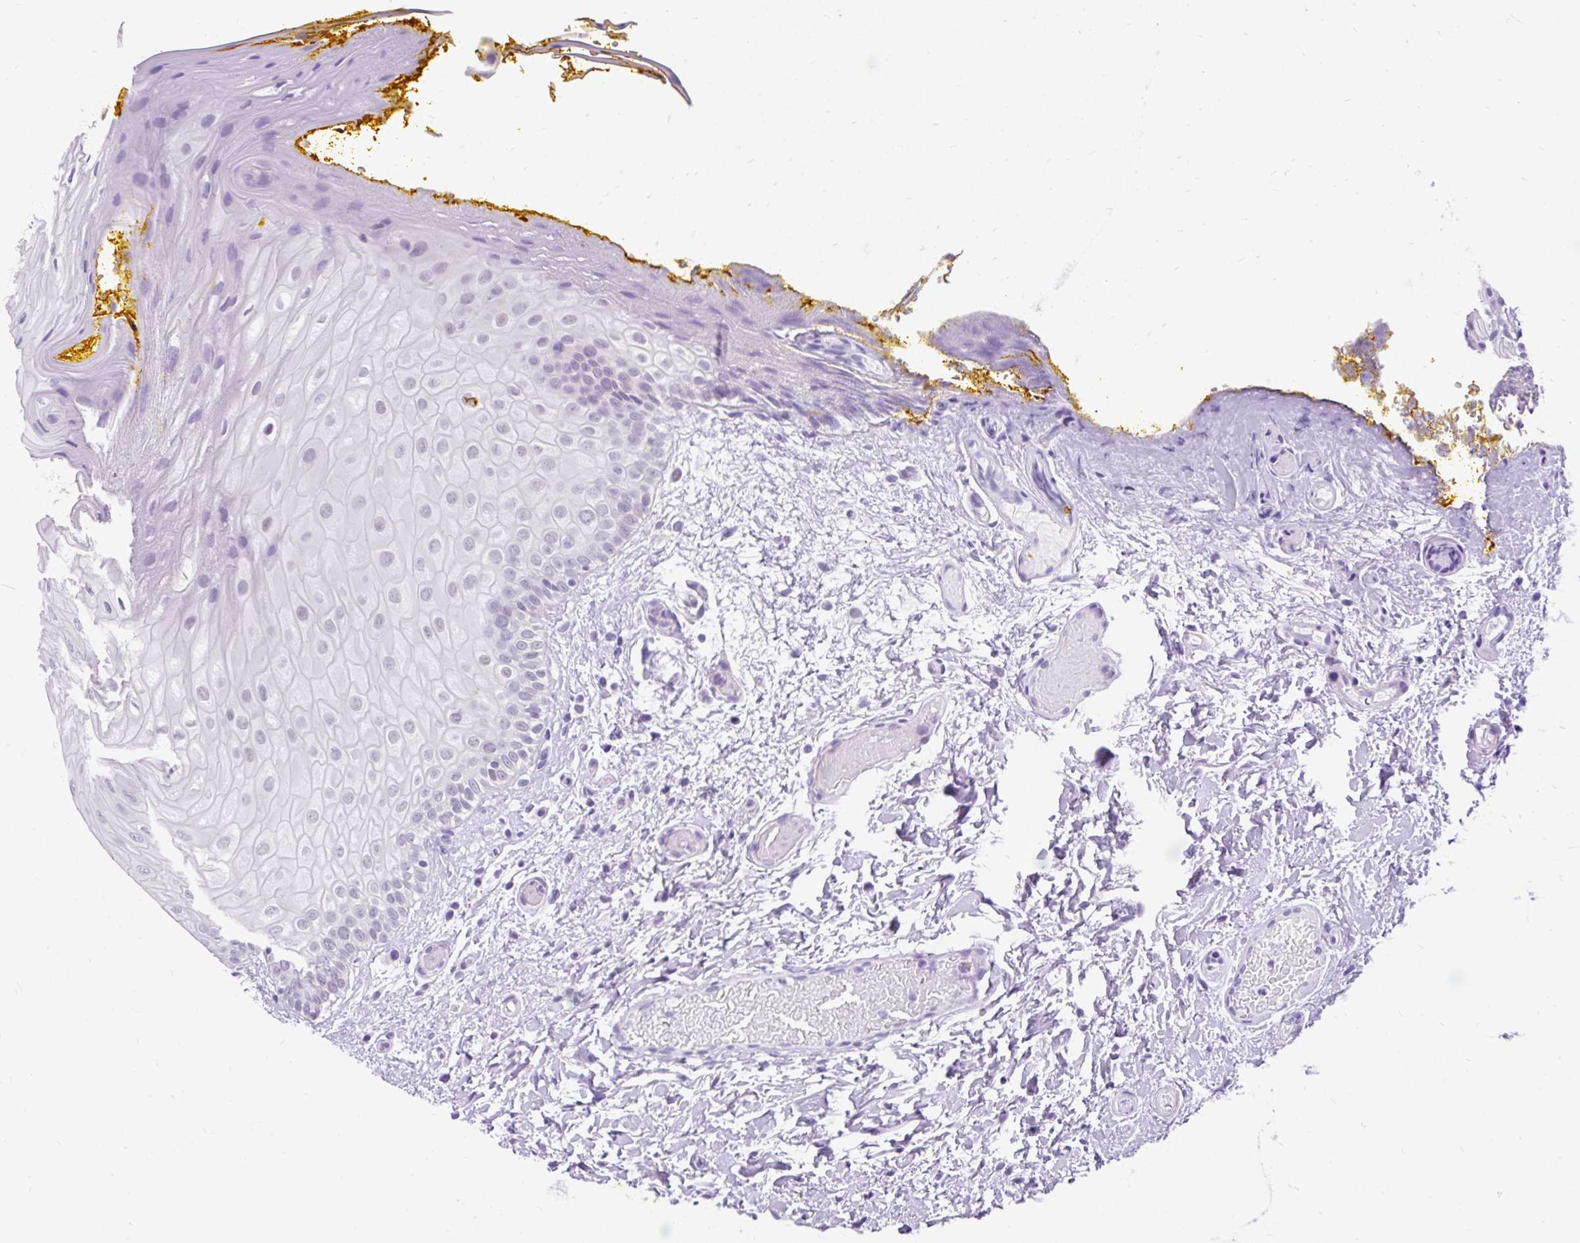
{"staining": {"intensity": "weak", "quantity": "<25%", "location": "nuclear"}, "tissue": "oral mucosa", "cell_type": "Squamous epithelial cells", "image_type": "normal", "snomed": [{"axis": "morphology", "description": "Normal tissue, NOS"}, {"axis": "topography", "description": "Oral tissue"}, {"axis": "topography", "description": "Tounge, NOS"}], "caption": "Histopathology image shows no significant protein expression in squamous epithelial cells of benign oral mucosa.", "gene": "SCGB1A1", "patient": {"sex": "female", "age": 60}}